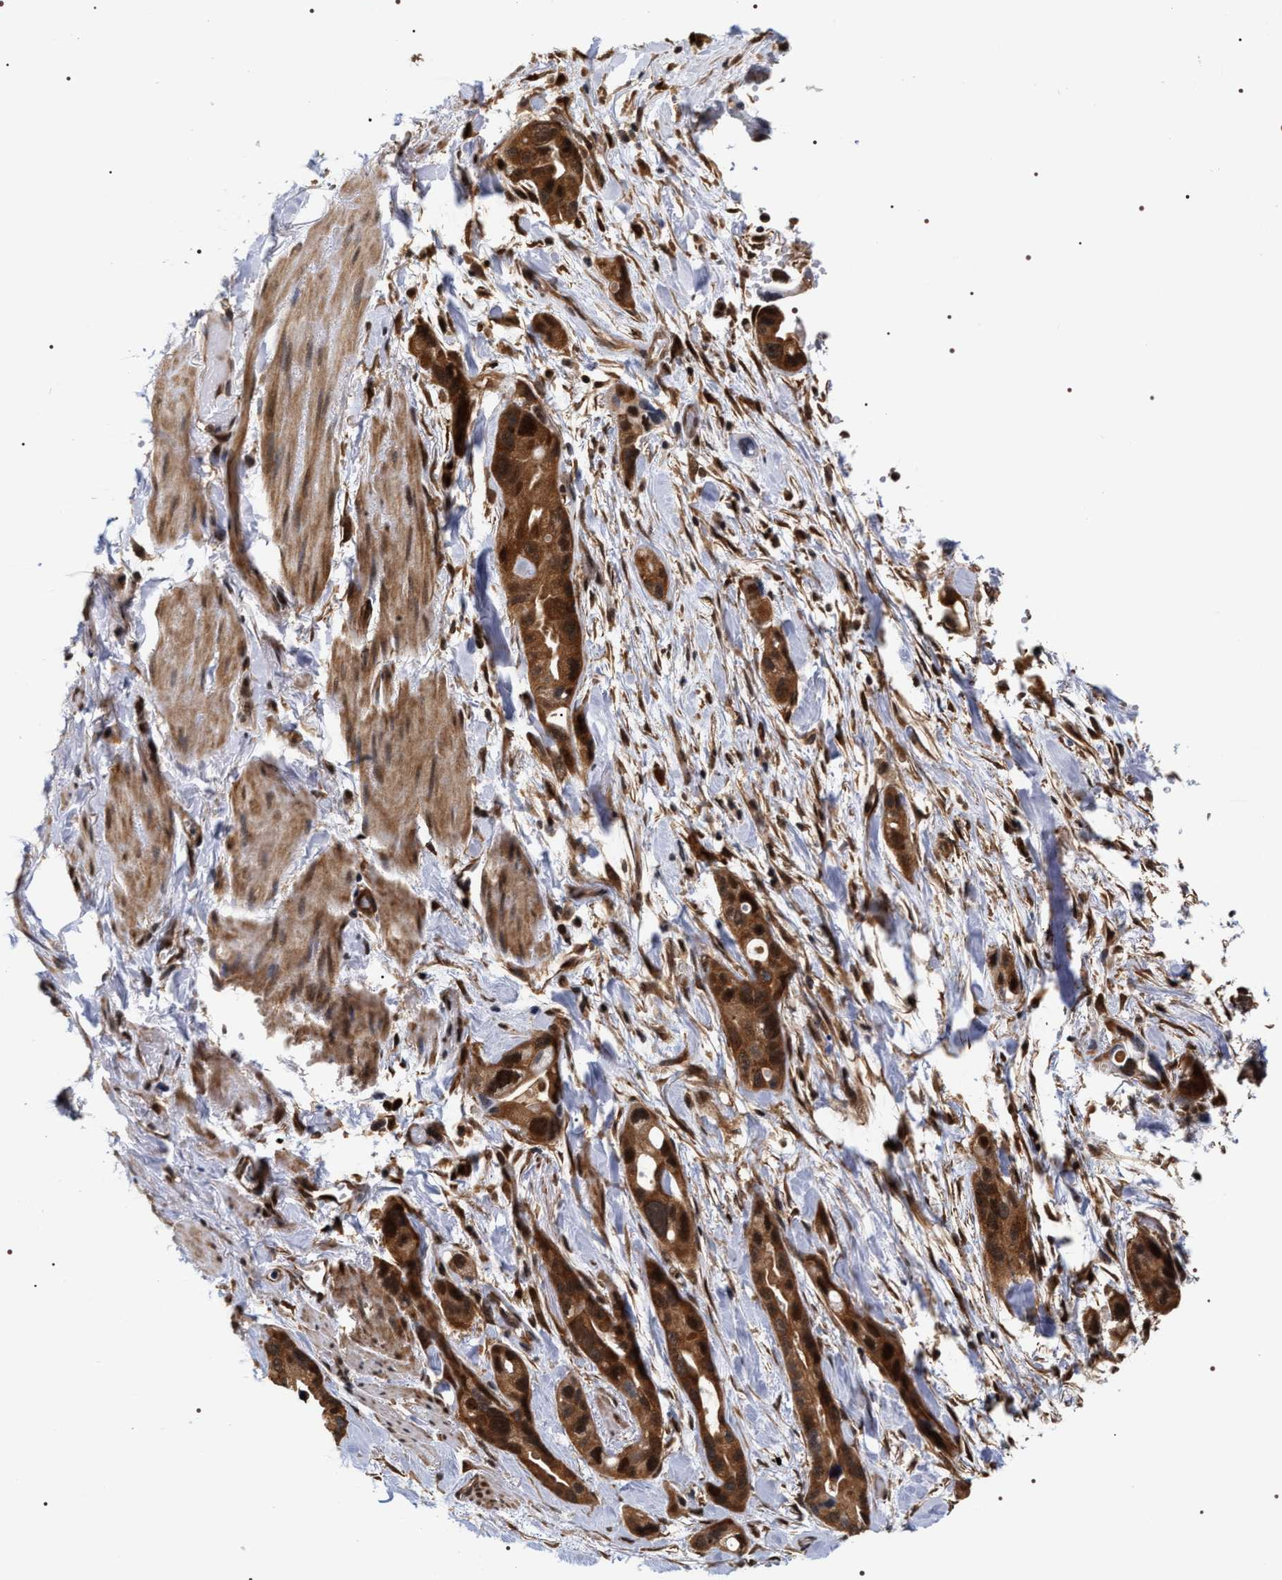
{"staining": {"intensity": "strong", "quantity": ">75%", "location": "cytoplasmic/membranous,nuclear"}, "tissue": "pancreatic cancer", "cell_type": "Tumor cells", "image_type": "cancer", "snomed": [{"axis": "morphology", "description": "Adenocarcinoma, NOS"}, {"axis": "topography", "description": "Pancreas"}], "caption": "A histopathology image showing strong cytoplasmic/membranous and nuclear staining in about >75% of tumor cells in pancreatic adenocarcinoma, as visualized by brown immunohistochemical staining.", "gene": "BAG6", "patient": {"sex": "female", "age": 77}}